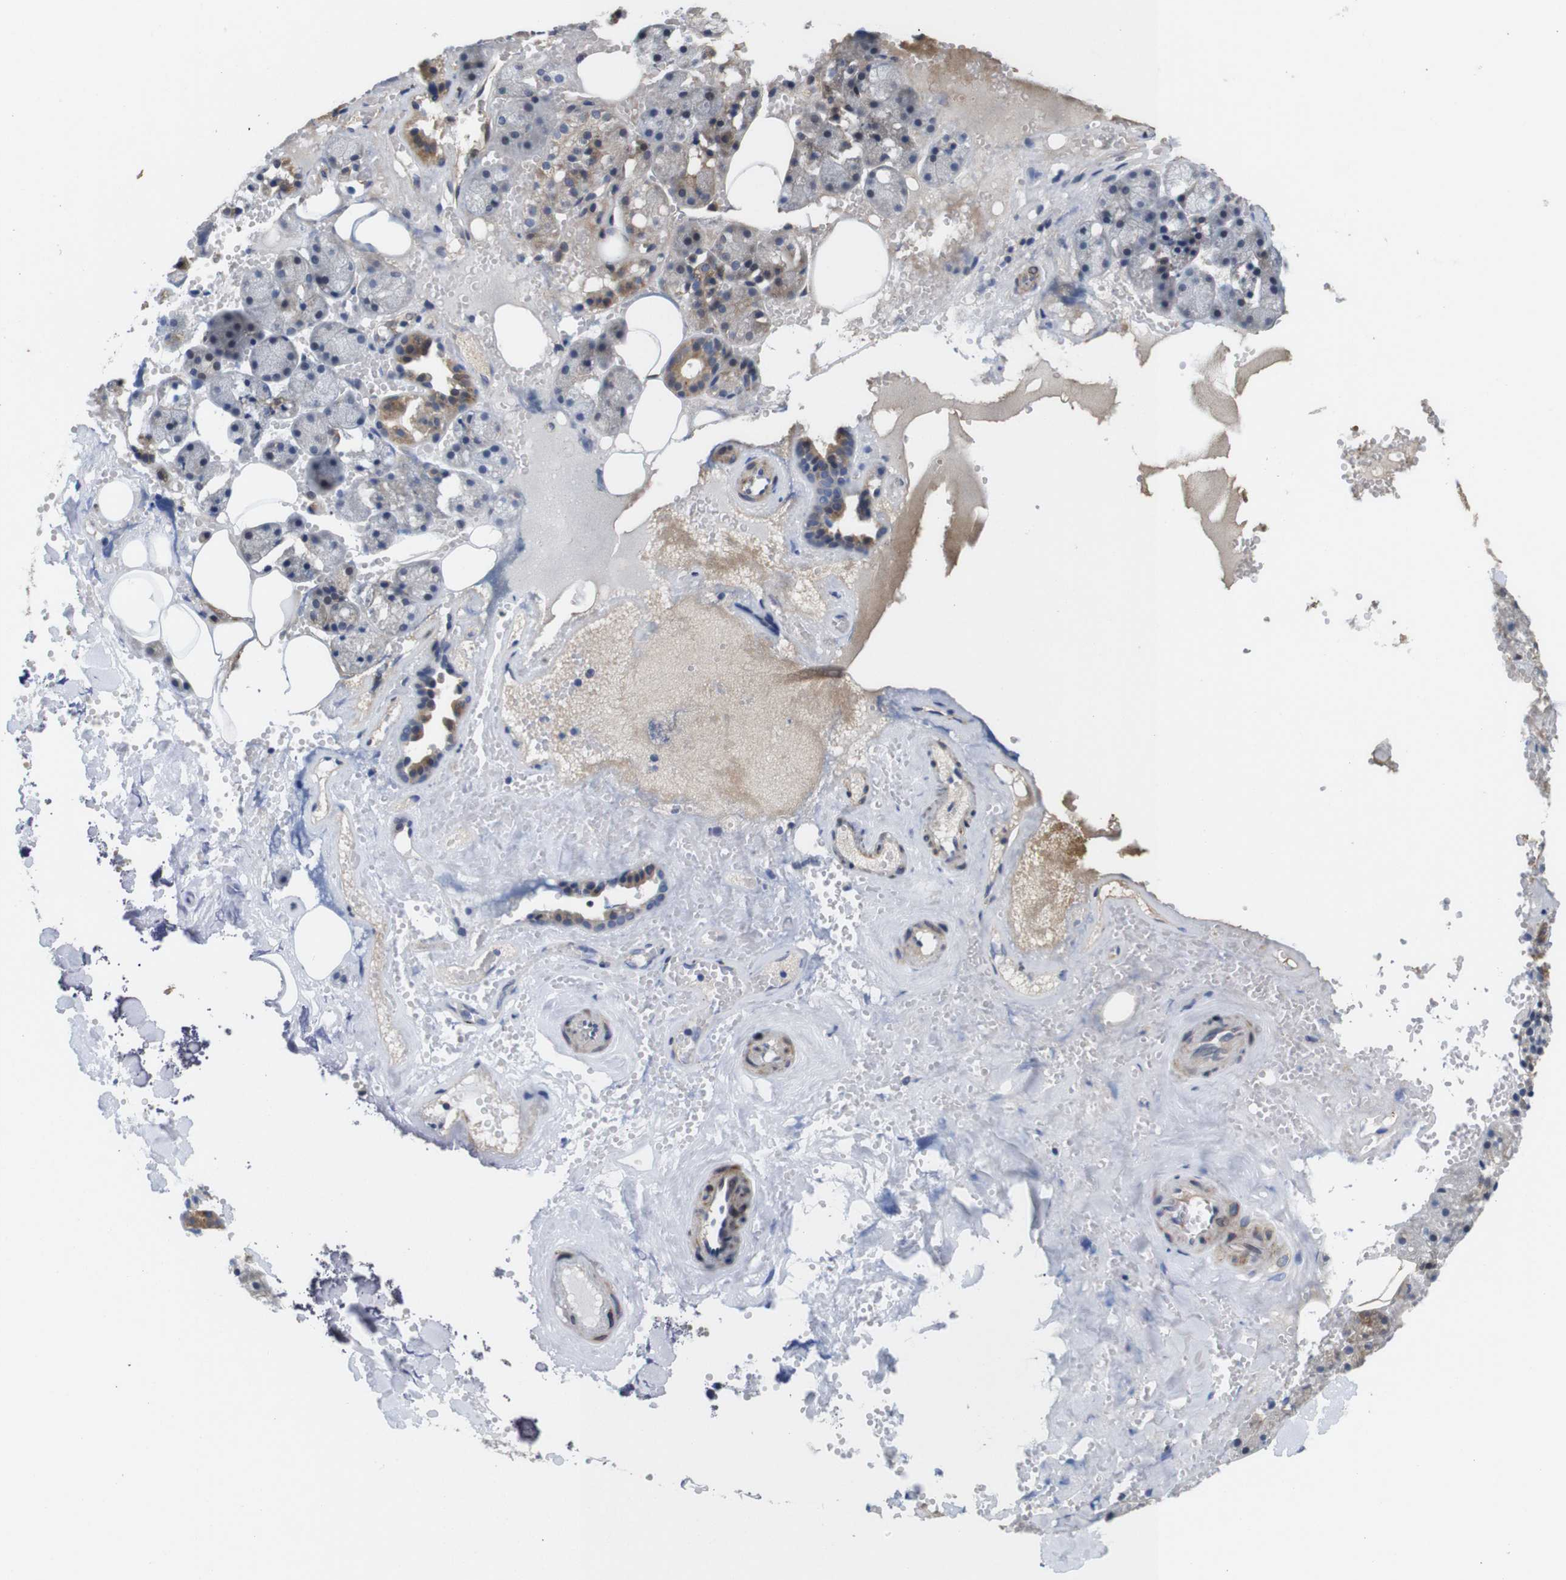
{"staining": {"intensity": "moderate", "quantity": "25%-75%", "location": "cytoplasmic/membranous"}, "tissue": "salivary gland", "cell_type": "Glandular cells", "image_type": "normal", "snomed": [{"axis": "morphology", "description": "Normal tissue, NOS"}, {"axis": "topography", "description": "Salivary gland"}], "caption": "Immunohistochemical staining of unremarkable human salivary gland demonstrates 25%-75% levels of moderate cytoplasmic/membranous protein staining in about 25%-75% of glandular cells.", "gene": "SPRY3", "patient": {"sex": "male", "age": 62}}